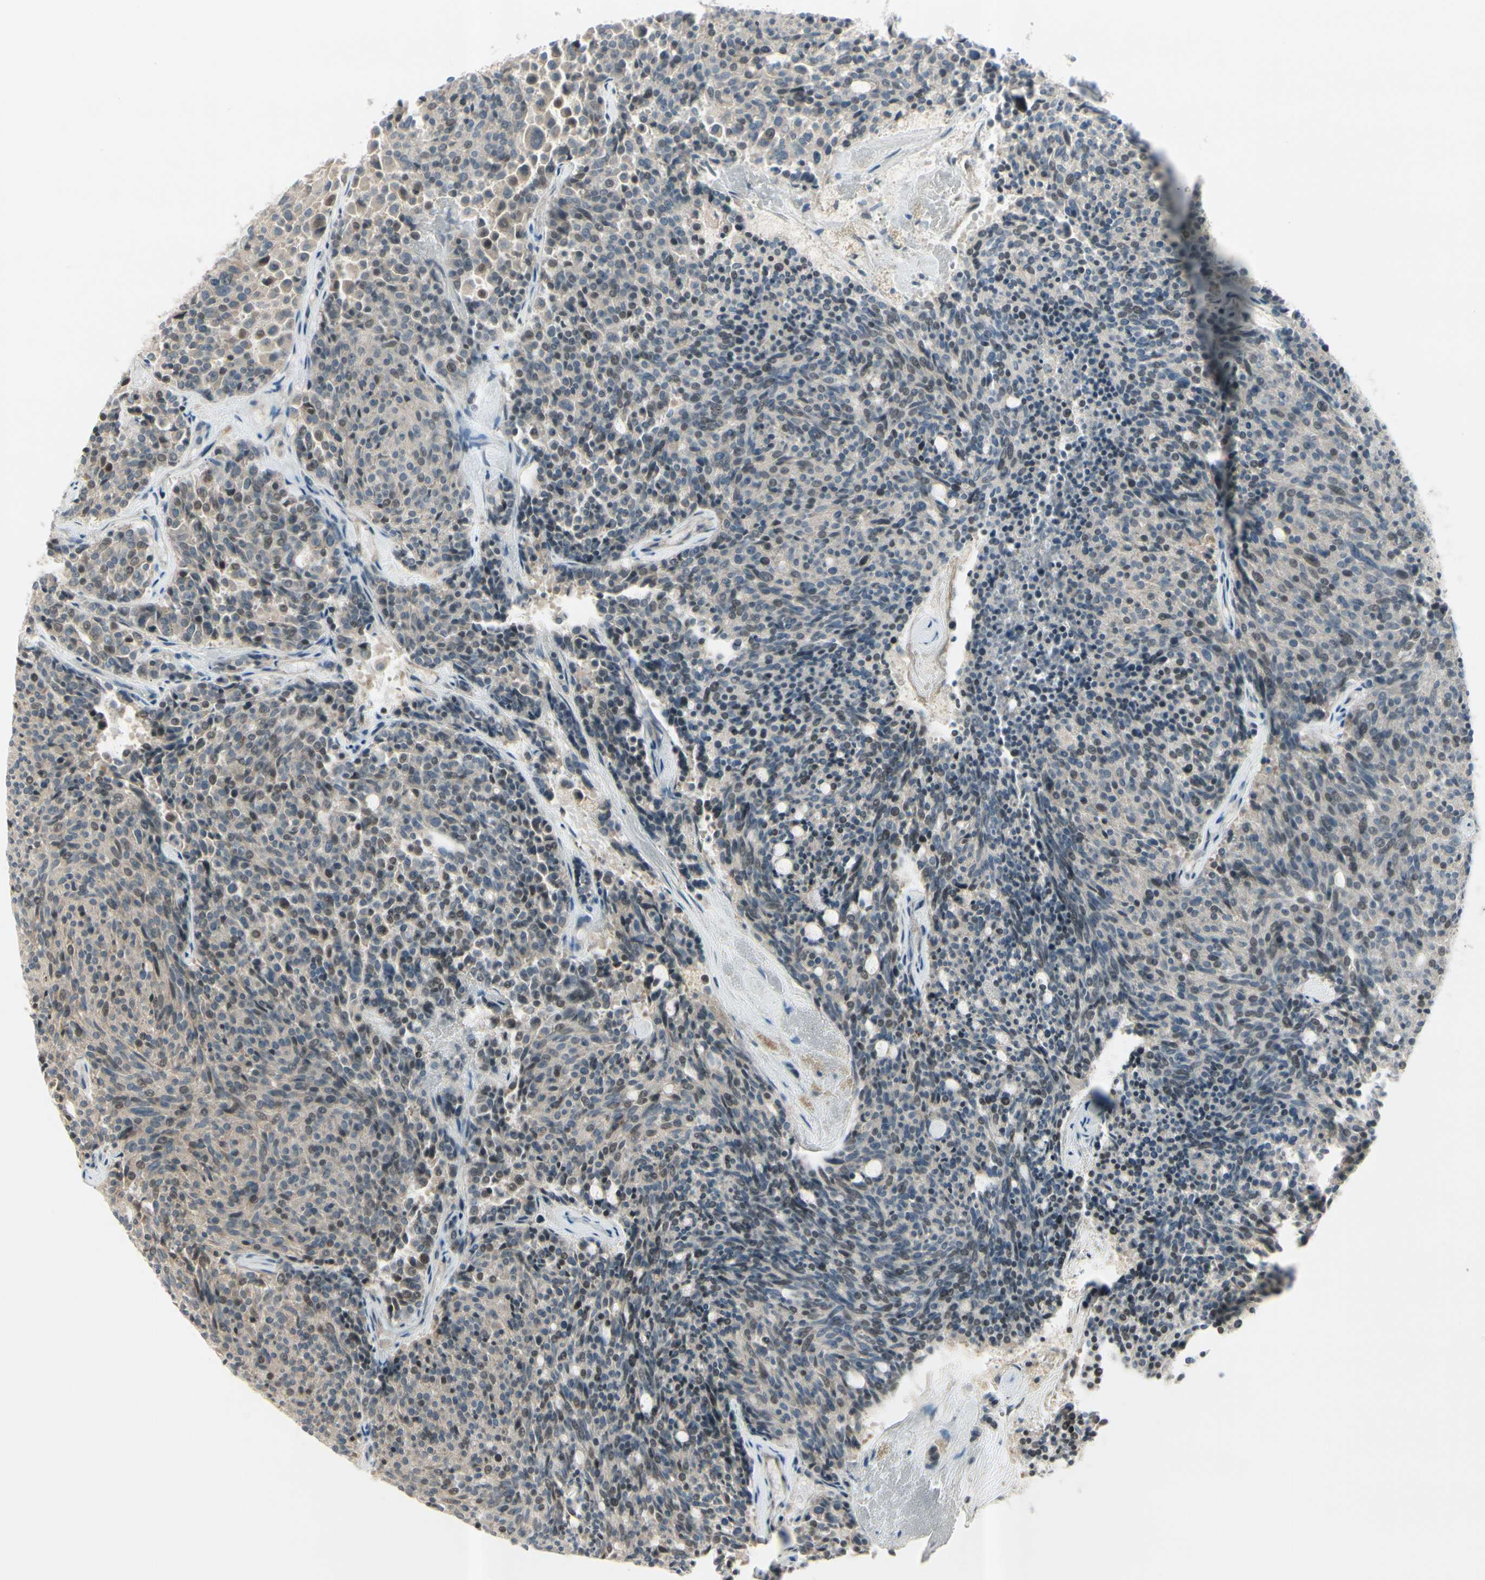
{"staining": {"intensity": "weak", "quantity": "25%-75%", "location": "cytoplasmic/membranous,nuclear"}, "tissue": "carcinoid", "cell_type": "Tumor cells", "image_type": "cancer", "snomed": [{"axis": "morphology", "description": "Carcinoid, malignant, NOS"}, {"axis": "topography", "description": "Pancreas"}], "caption": "Immunohistochemical staining of carcinoid (malignant) demonstrates weak cytoplasmic/membranous and nuclear protein expression in approximately 25%-75% of tumor cells.", "gene": "ICAM5", "patient": {"sex": "female", "age": 54}}